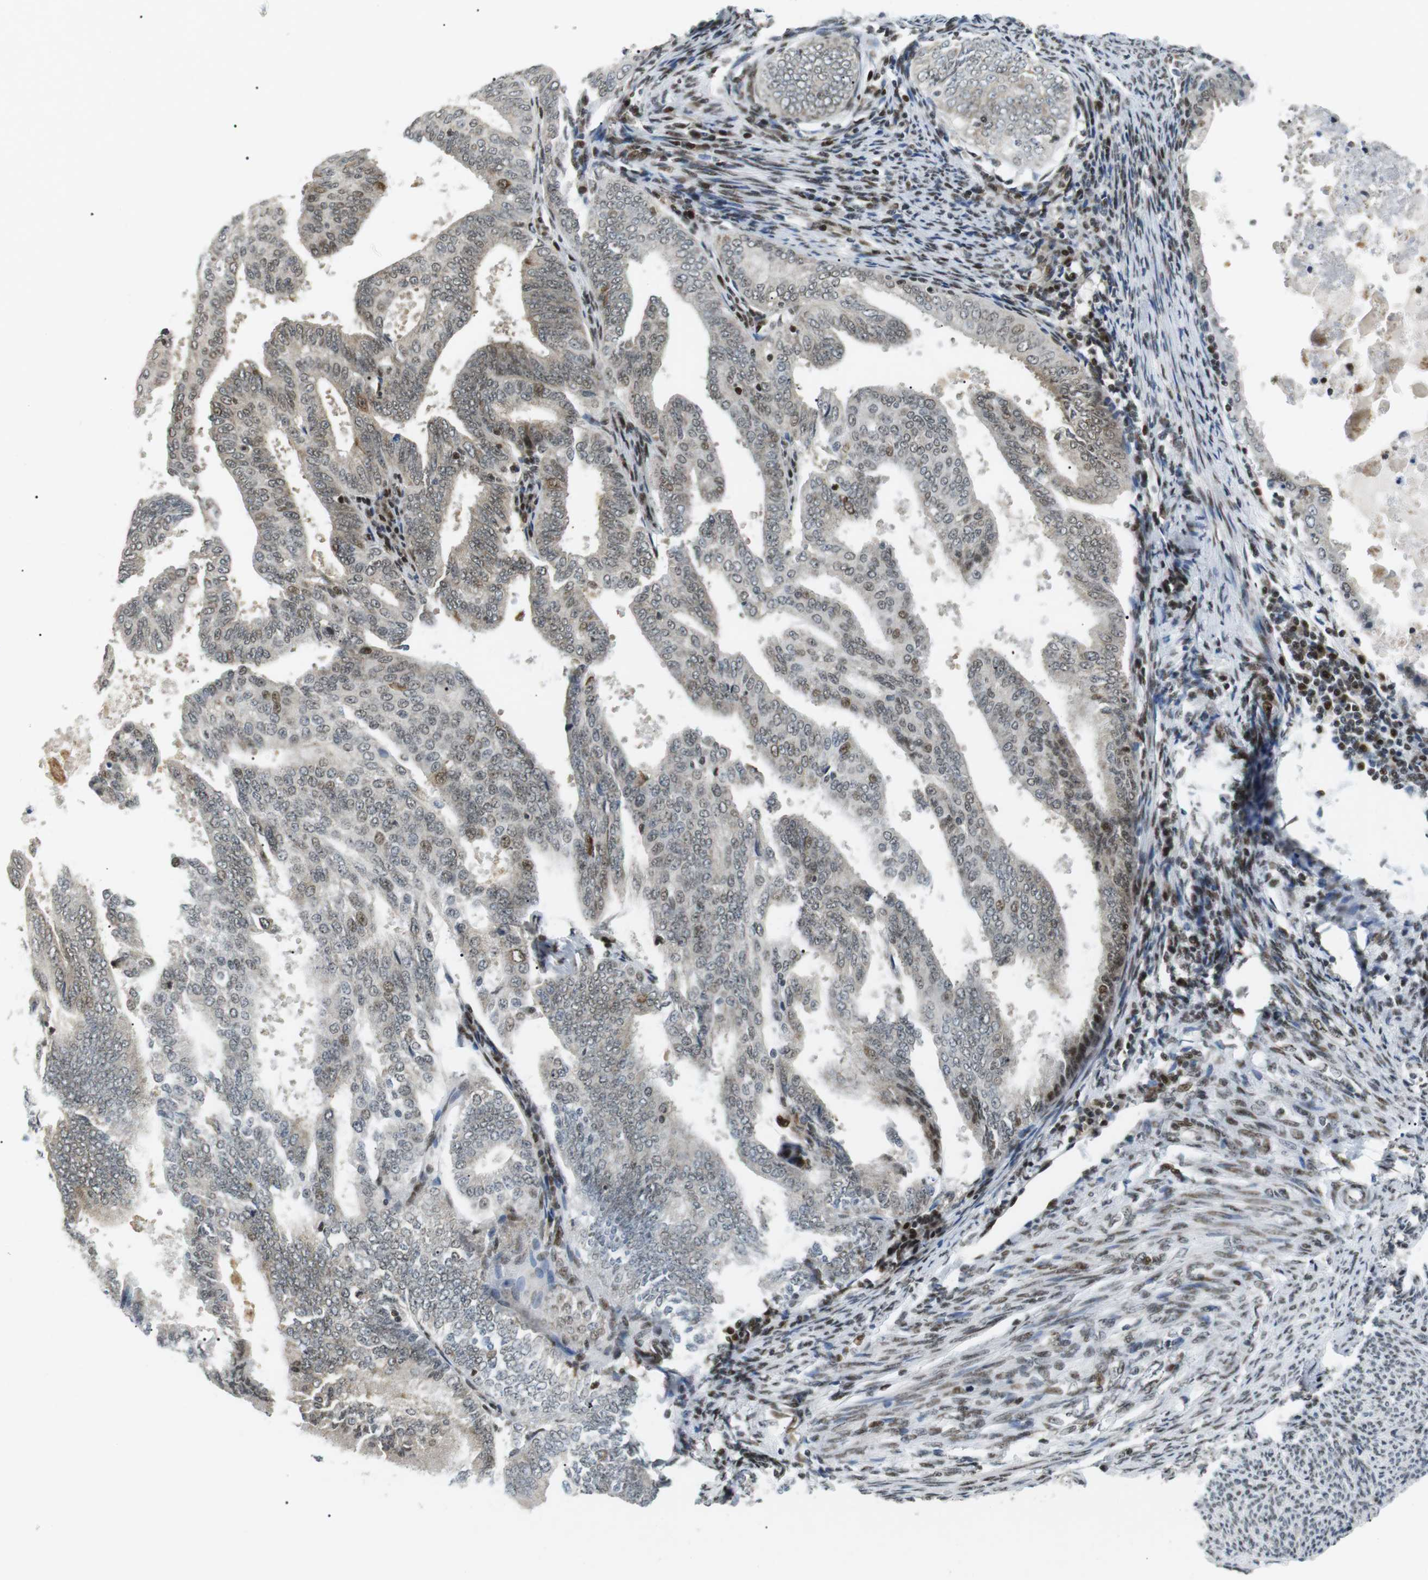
{"staining": {"intensity": "moderate", "quantity": "<25%", "location": "nuclear"}, "tissue": "endometrial cancer", "cell_type": "Tumor cells", "image_type": "cancer", "snomed": [{"axis": "morphology", "description": "Adenocarcinoma, NOS"}, {"axis": "topography", "description": "Endometrium"}], "caption": "This image demonstrates immunohistochemistry staining of human adenocarcinoma (endometrial), with low moderate nuclear expression in about <25% of tumor cells.", "gene": "CDC27", "patient": {"sex": "female", "age": 58}}